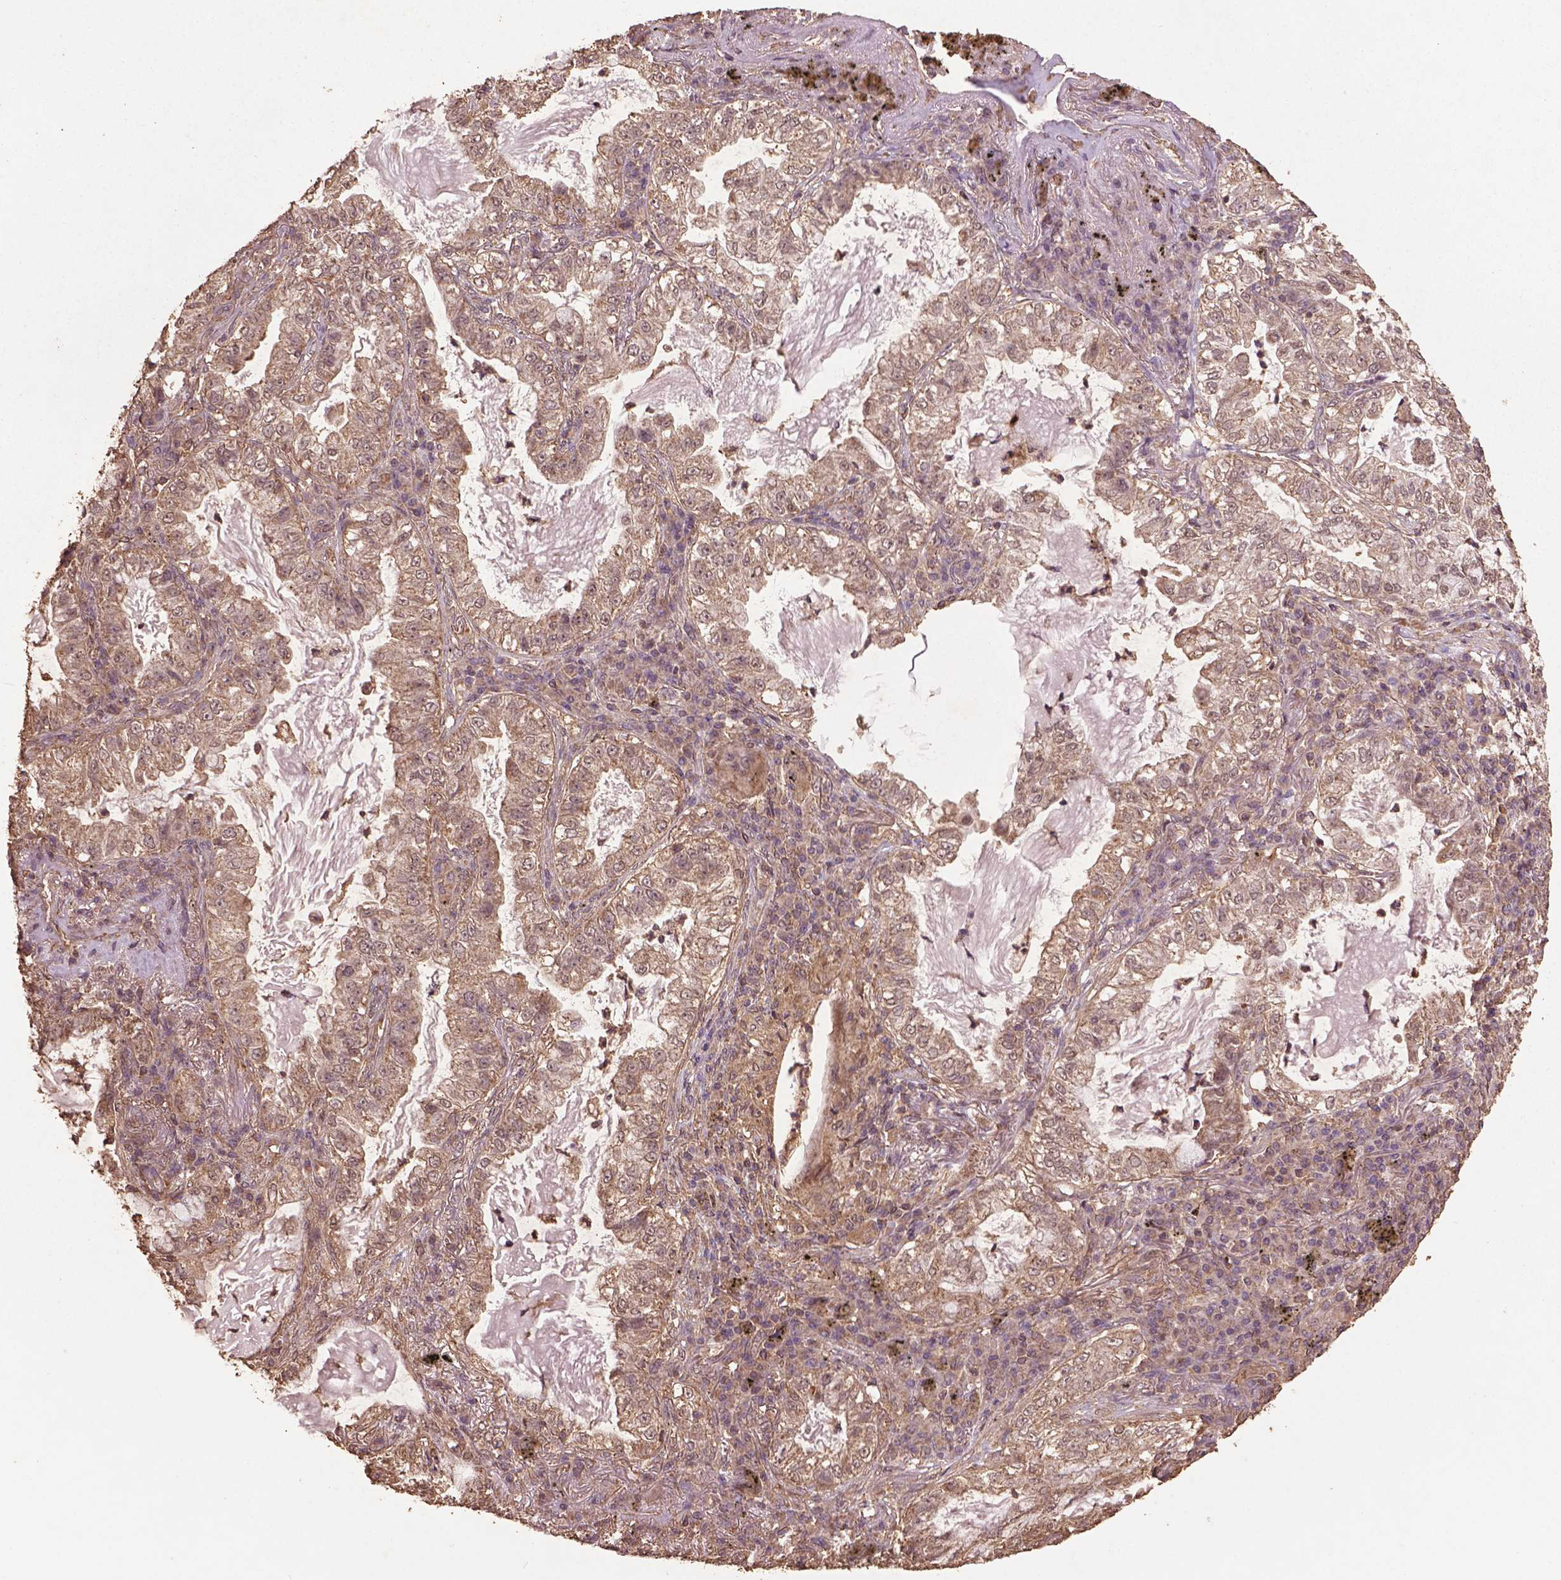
{"staining": {"intensity": "weak", "quantity": ">75%", "location": "cytoplasmic/membranous"}, "tissue": "lung cancer", "cell_type": "Tumor cells", "image_type": "cancer", "snomed": [{"axis": "morphology", "description": "Adenocarcinoma, NOS"}, {"axis": "topography", "description": "Lung"}], "caption": "Human lung adenocarcinoma stained with a brown dye shows weak cytoplasmic/membranous positive positivity in approximately >75% of tumor cells.", "gene": "BABAM1", "patient": {"sex": "female", "age": 73}}